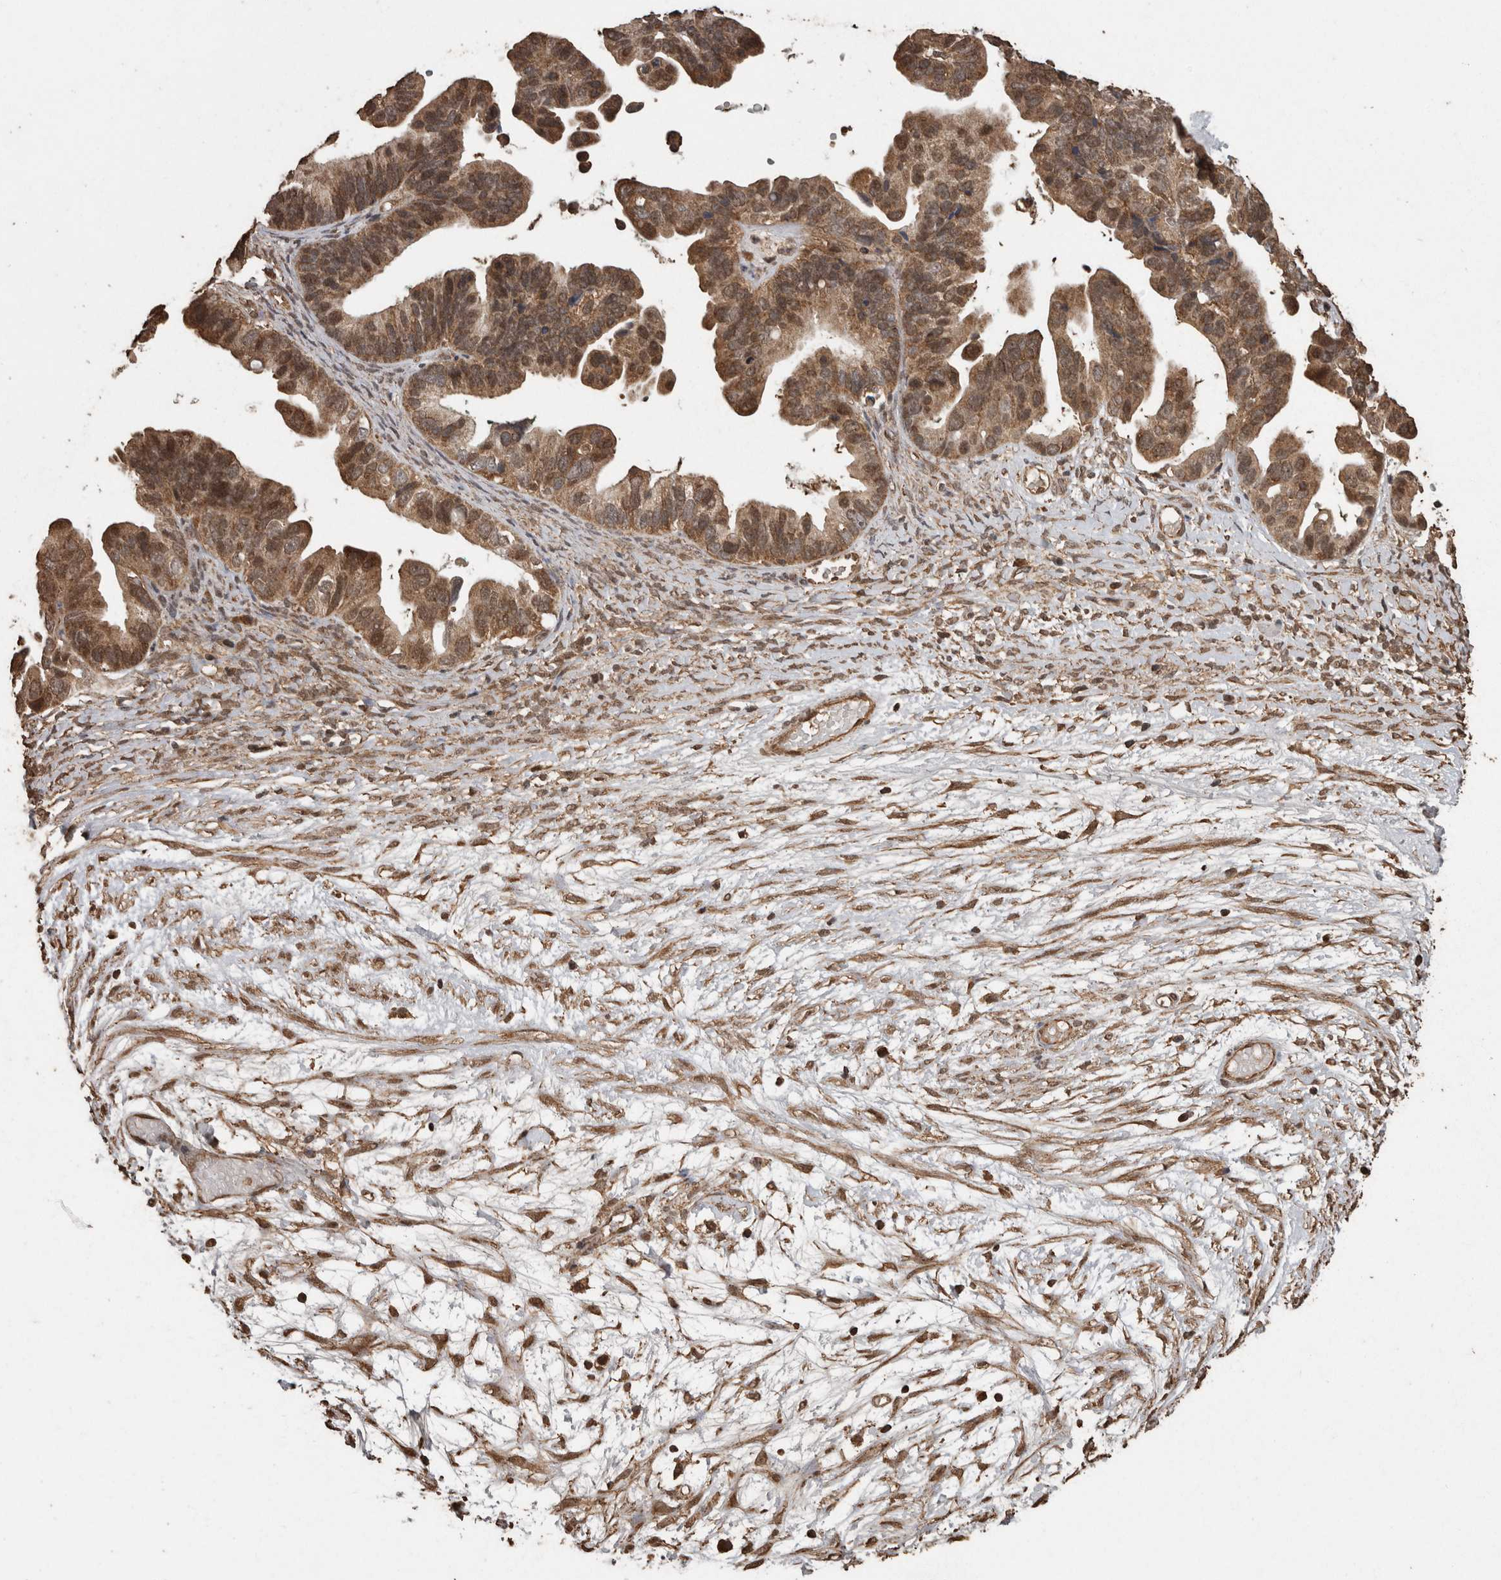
{"staining": {"intensity": "moderate", "quantity": ">75%", "location": "cytoplasmic/membranous"}, "tissue": "ovarian cancer", "cell_type": "Tumor cells", "image_type": "cancer", "snomed": [{"axis": "morphology", "description": "Cystadenocarcinoma, serous, NOS"}, {"axis": "topography", "description": "Ovary"}], "caption": "Human ovarian cancer (serous cystadenocarcinoma) stained for a protein (brown) shows moderate cytoplasmic/membranous positive staining in about >75% of tumor cells.", "gene": "PINK1", "patient": {"sex": "female", "age": 56}}